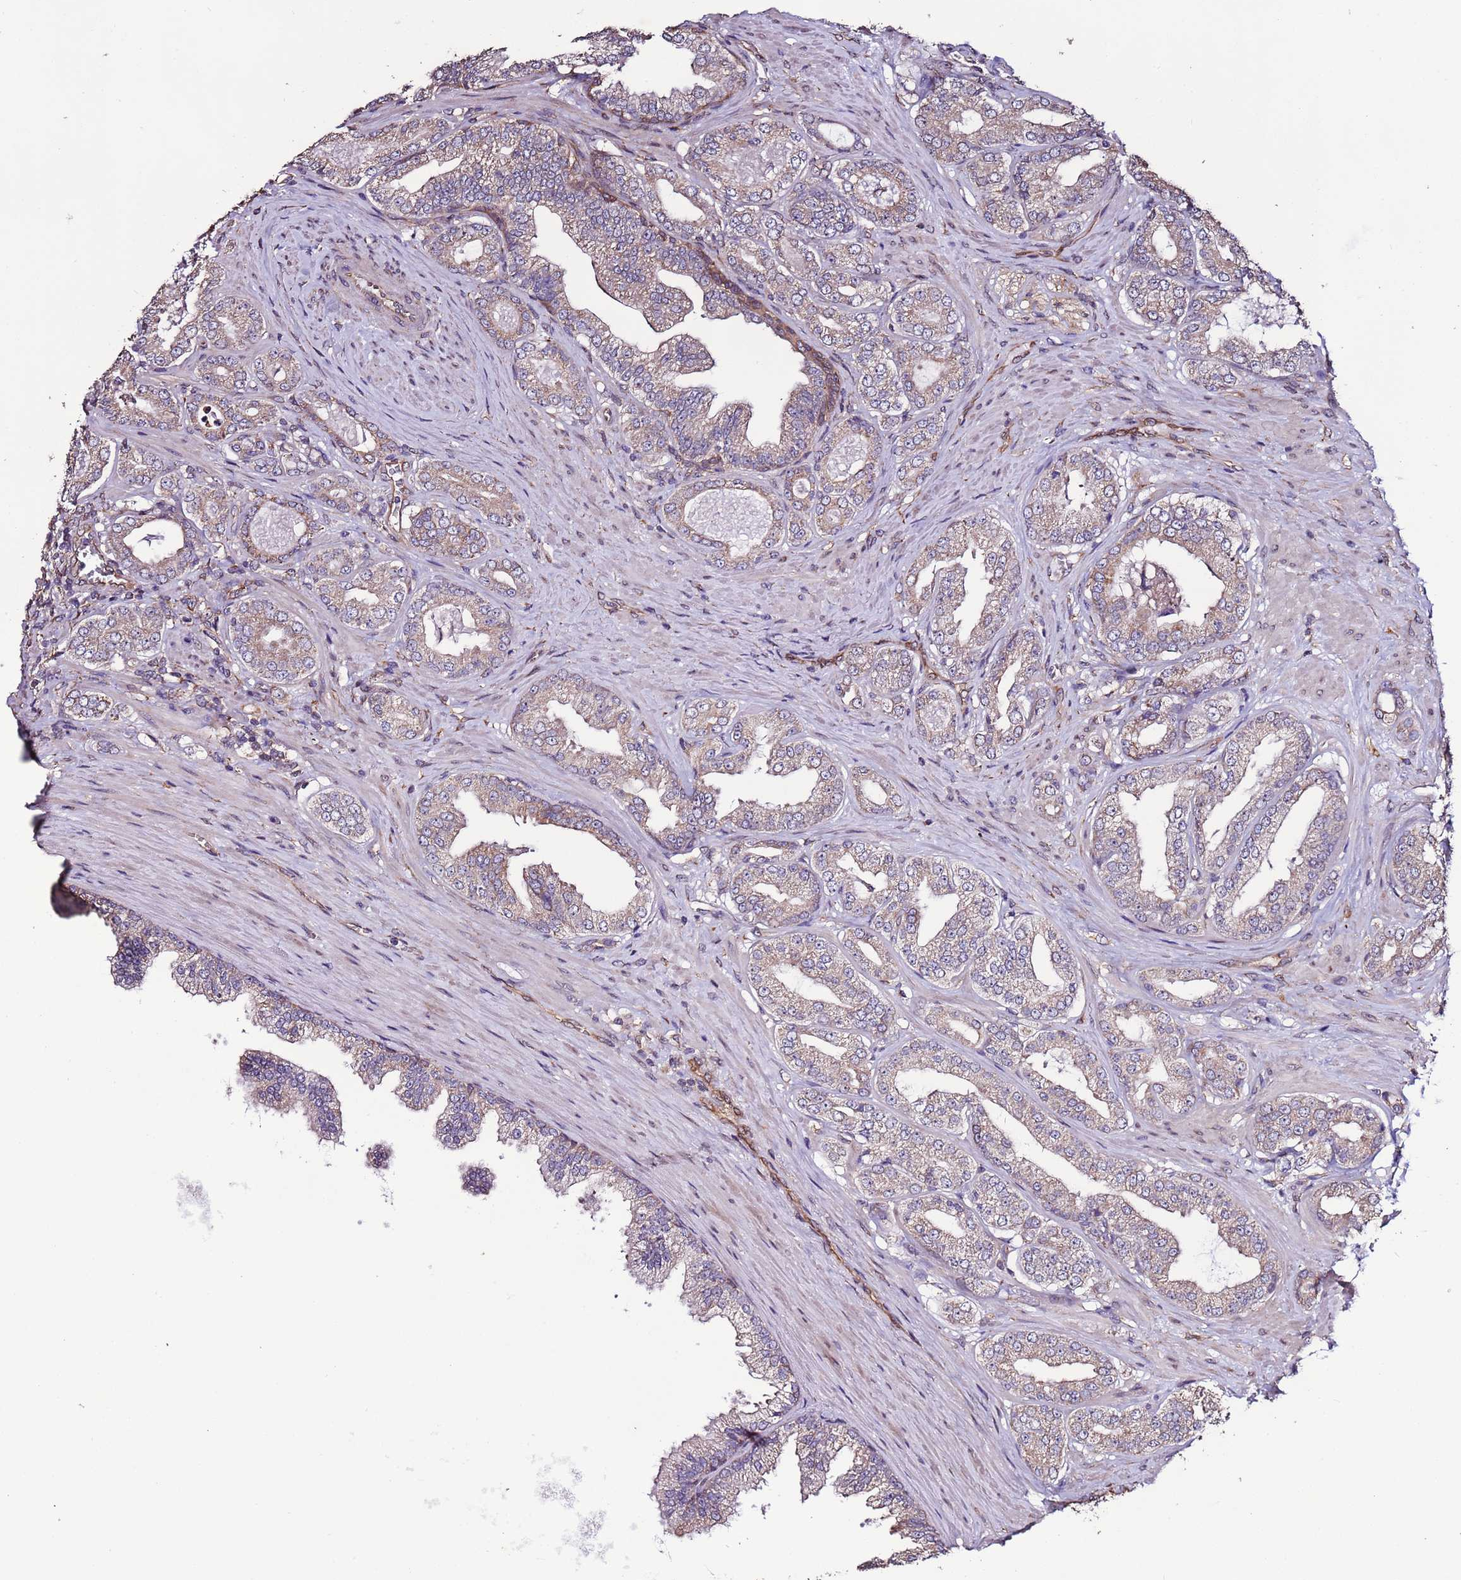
{"staining": {"intensity": "moderate", "quantity": "<25%", "location": "cytoplasmic/membranous"}, "tissue": "prostate cancer", "cell_type": "Tumor cells", "image_type": "cancer", "snomed": [{"axis": "morphology", "description": "Adenocarcinoma, Low grade"}, {"axis": "topography", "description": "Prostate"}], "caption": "Low-grade adenocarcinoma (prostate) stained with IHC reveals moderate cytoplasmic/membranous expression in about <25% of tumor cells.", "gene": "SLC41A3", "patient": {"sex": "male", "age": 63}}